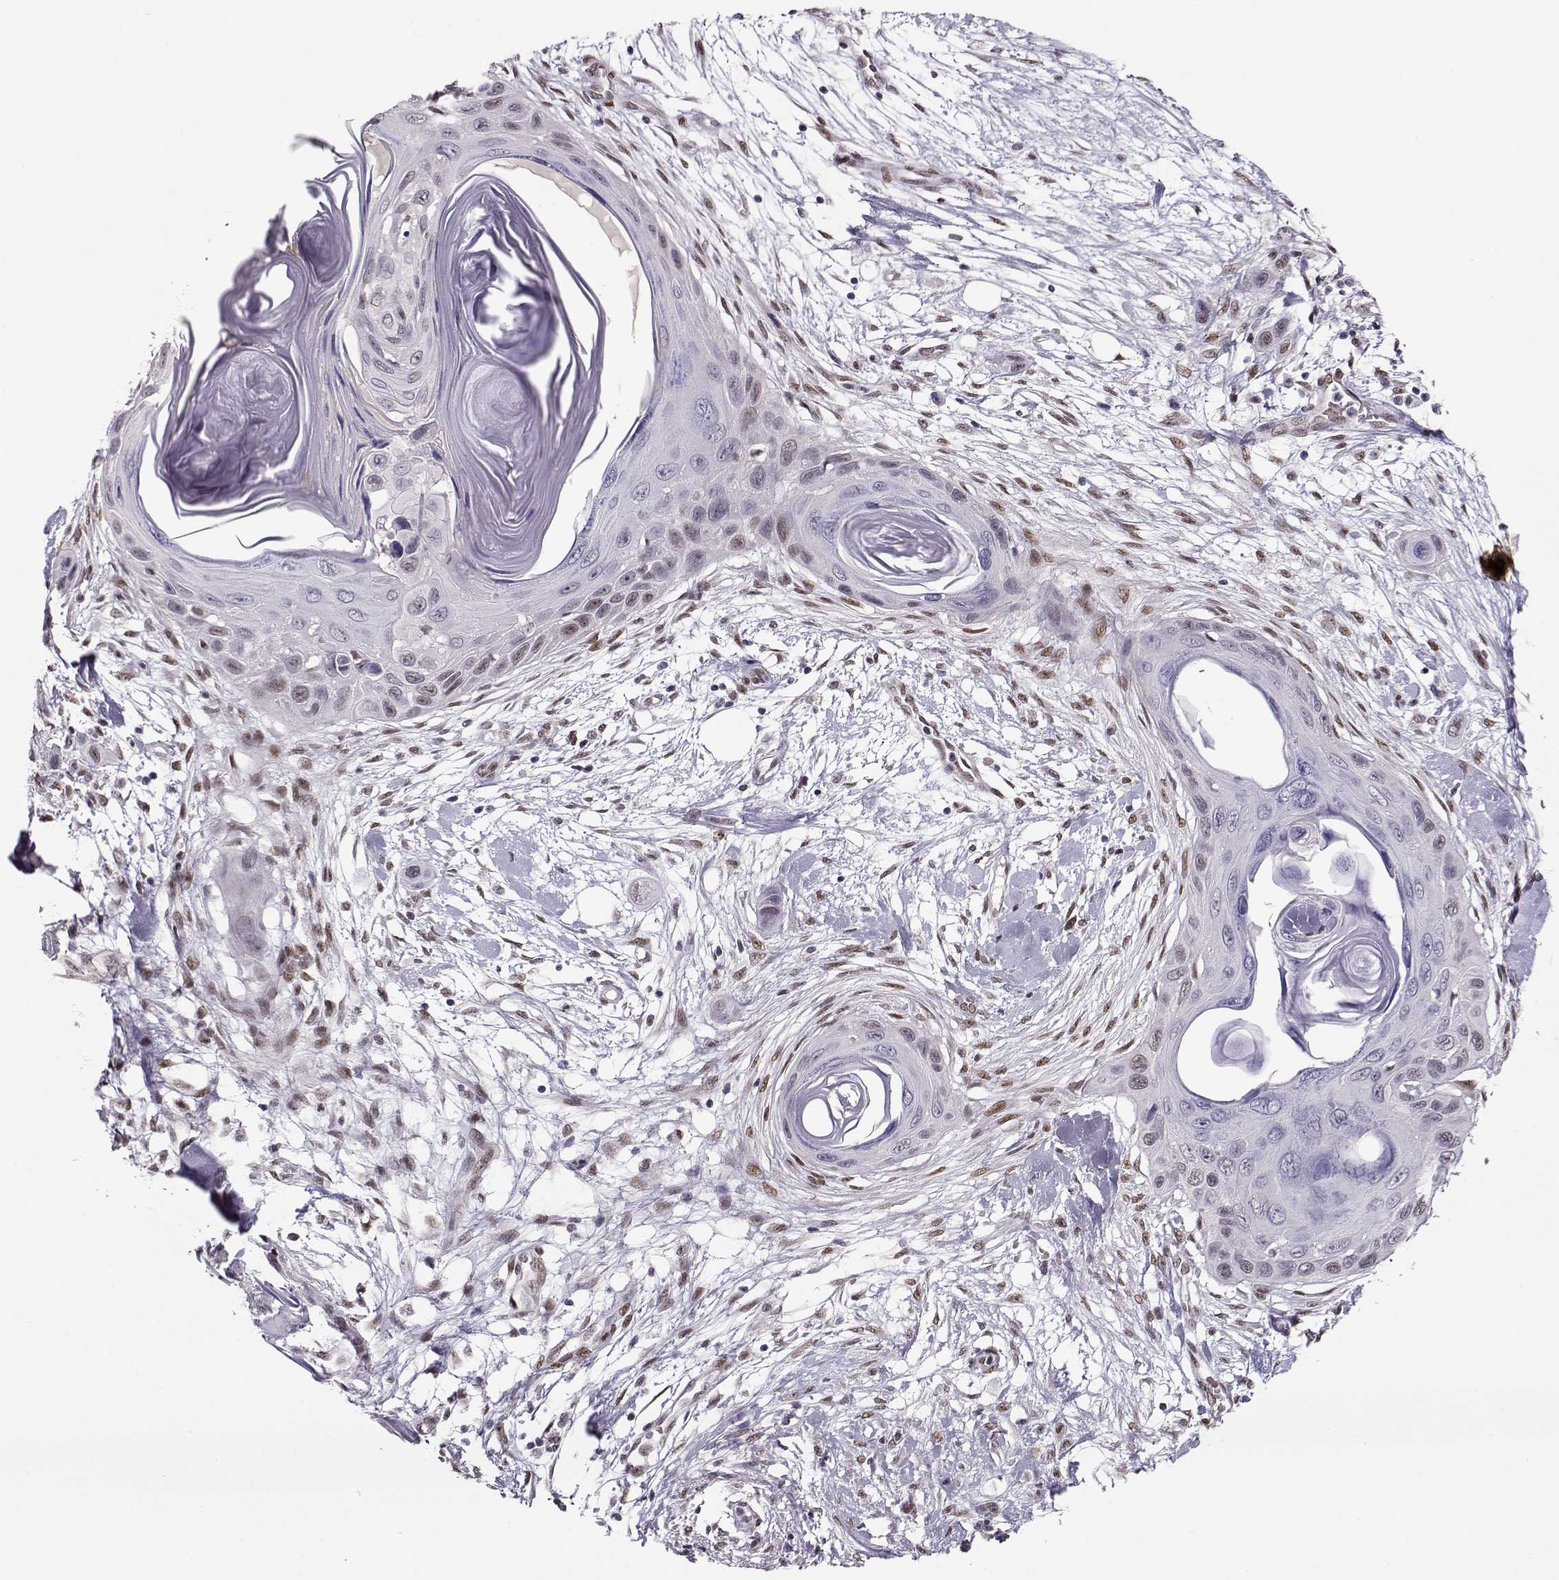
{"staining": {"intensity": "weak", "quantity": "<25%", "location": "nuclear"}, "tissue": "skin cancer", "cell_type": "Tumor cells", "image_type": "cancer", "snomed": [{"axis": "morphology", "description": "Squamous cell carcinoma, NOS"}, {"axis": "topography", "description": "Skin"}], "caption": "An IHC histopathology image of skin cancer (squamous cell carcinoma) is shown. There is no staining in tumor cells of skin cancer (squamous cell carcinoma).", "gene": "POLI", "patient": {"sex": "male", "age": 79}}